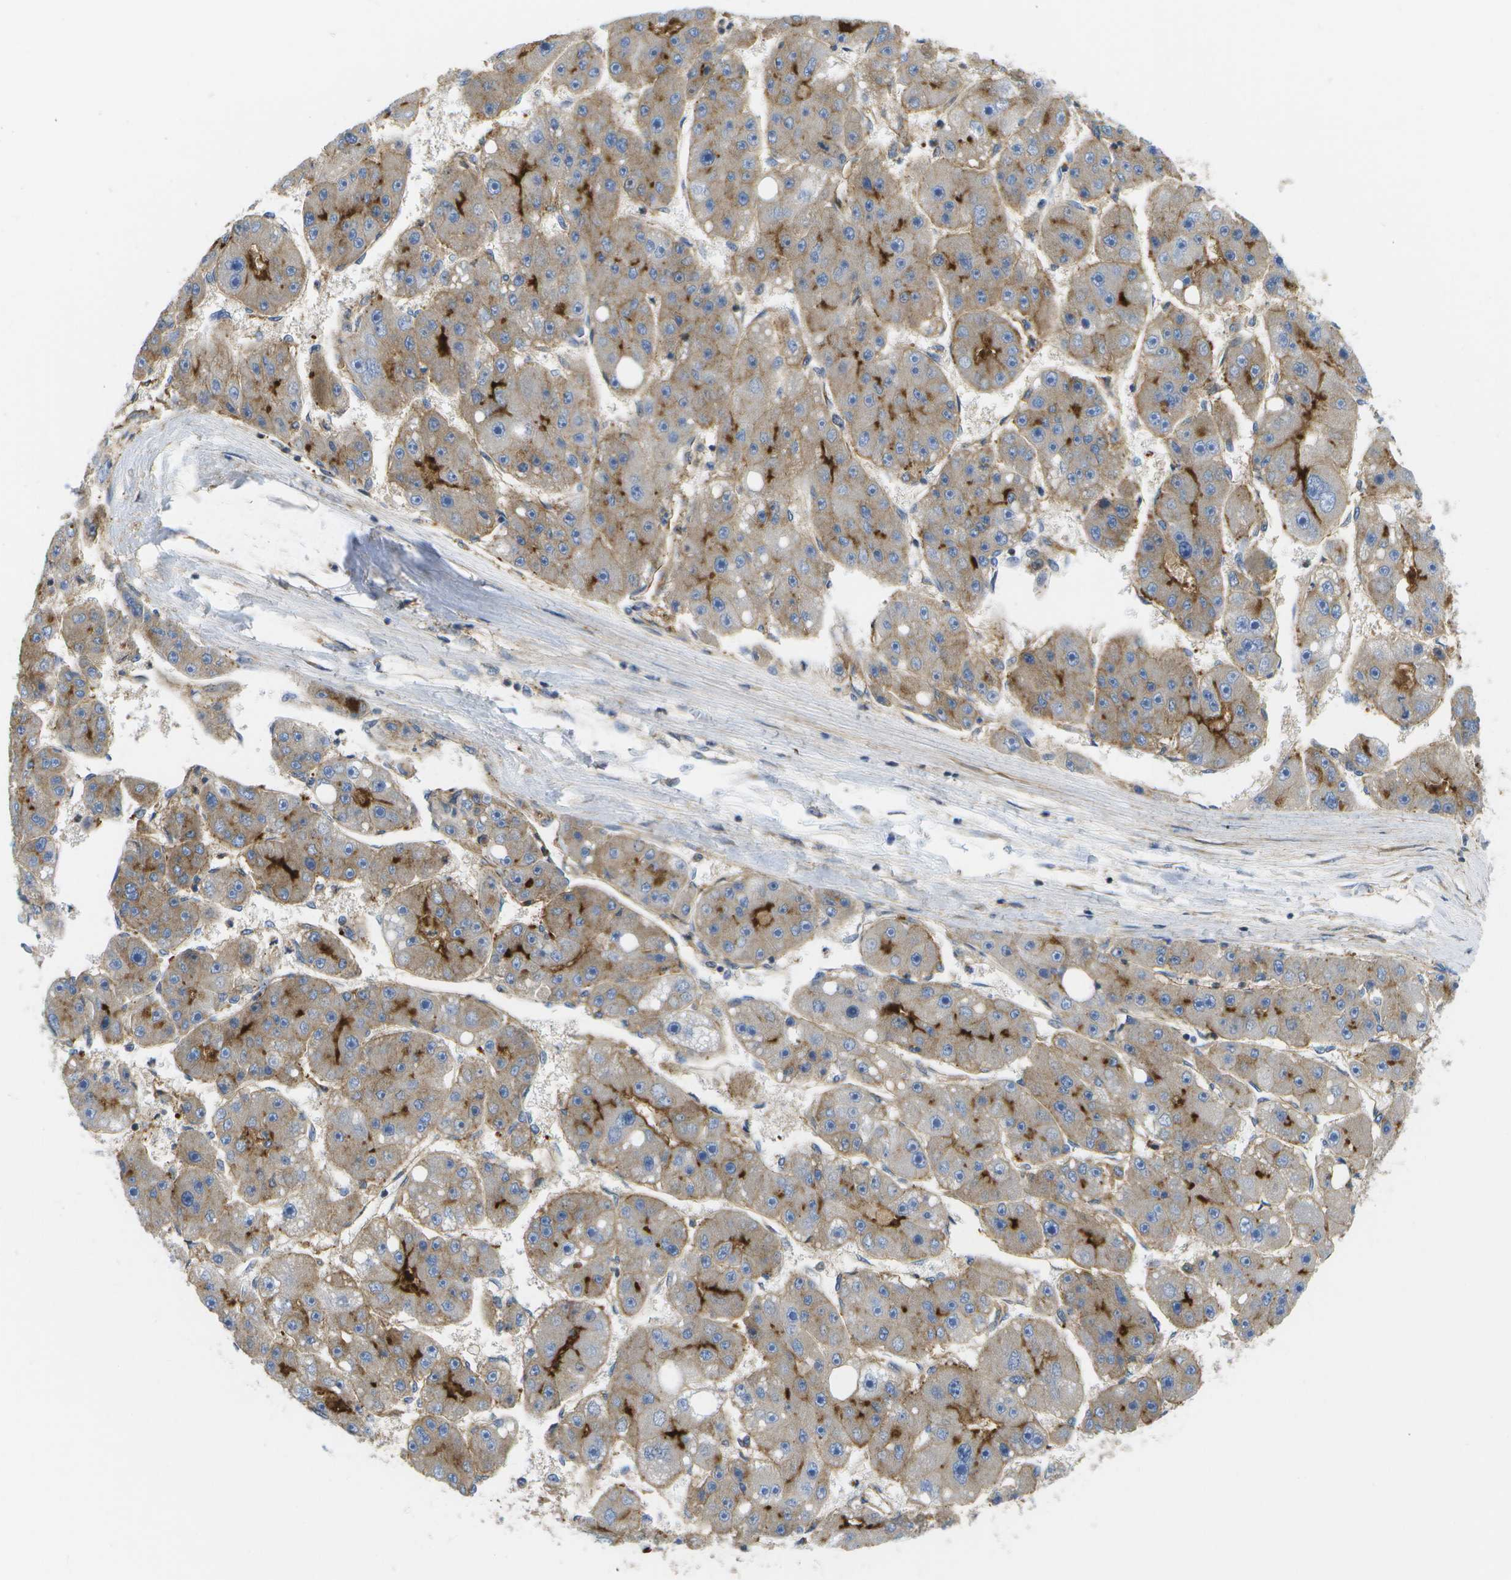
{"staining": {"intensity": "moderate", "quantity": ">75%", "location": "cytoplasmic/membranous"}, "tissue": "liver cancer", "cell_type": "Tumor cells", "image_type": "cancer", "snomed": [{"axis": "morphology", "description": "Carcinoma, Hepatocellular, NOS"}, {"axis": "topography", "description": "Liver"}], "caption": "There is medium levels of moderate cytoplasmic/membranous expression in tumor cells of liver cancer (hepatocellular carcinoma), as demonstrated by immunohistochemical staining (brown color).", "gene": "BST2", "patient": {"sex": "female", "age": 61}}